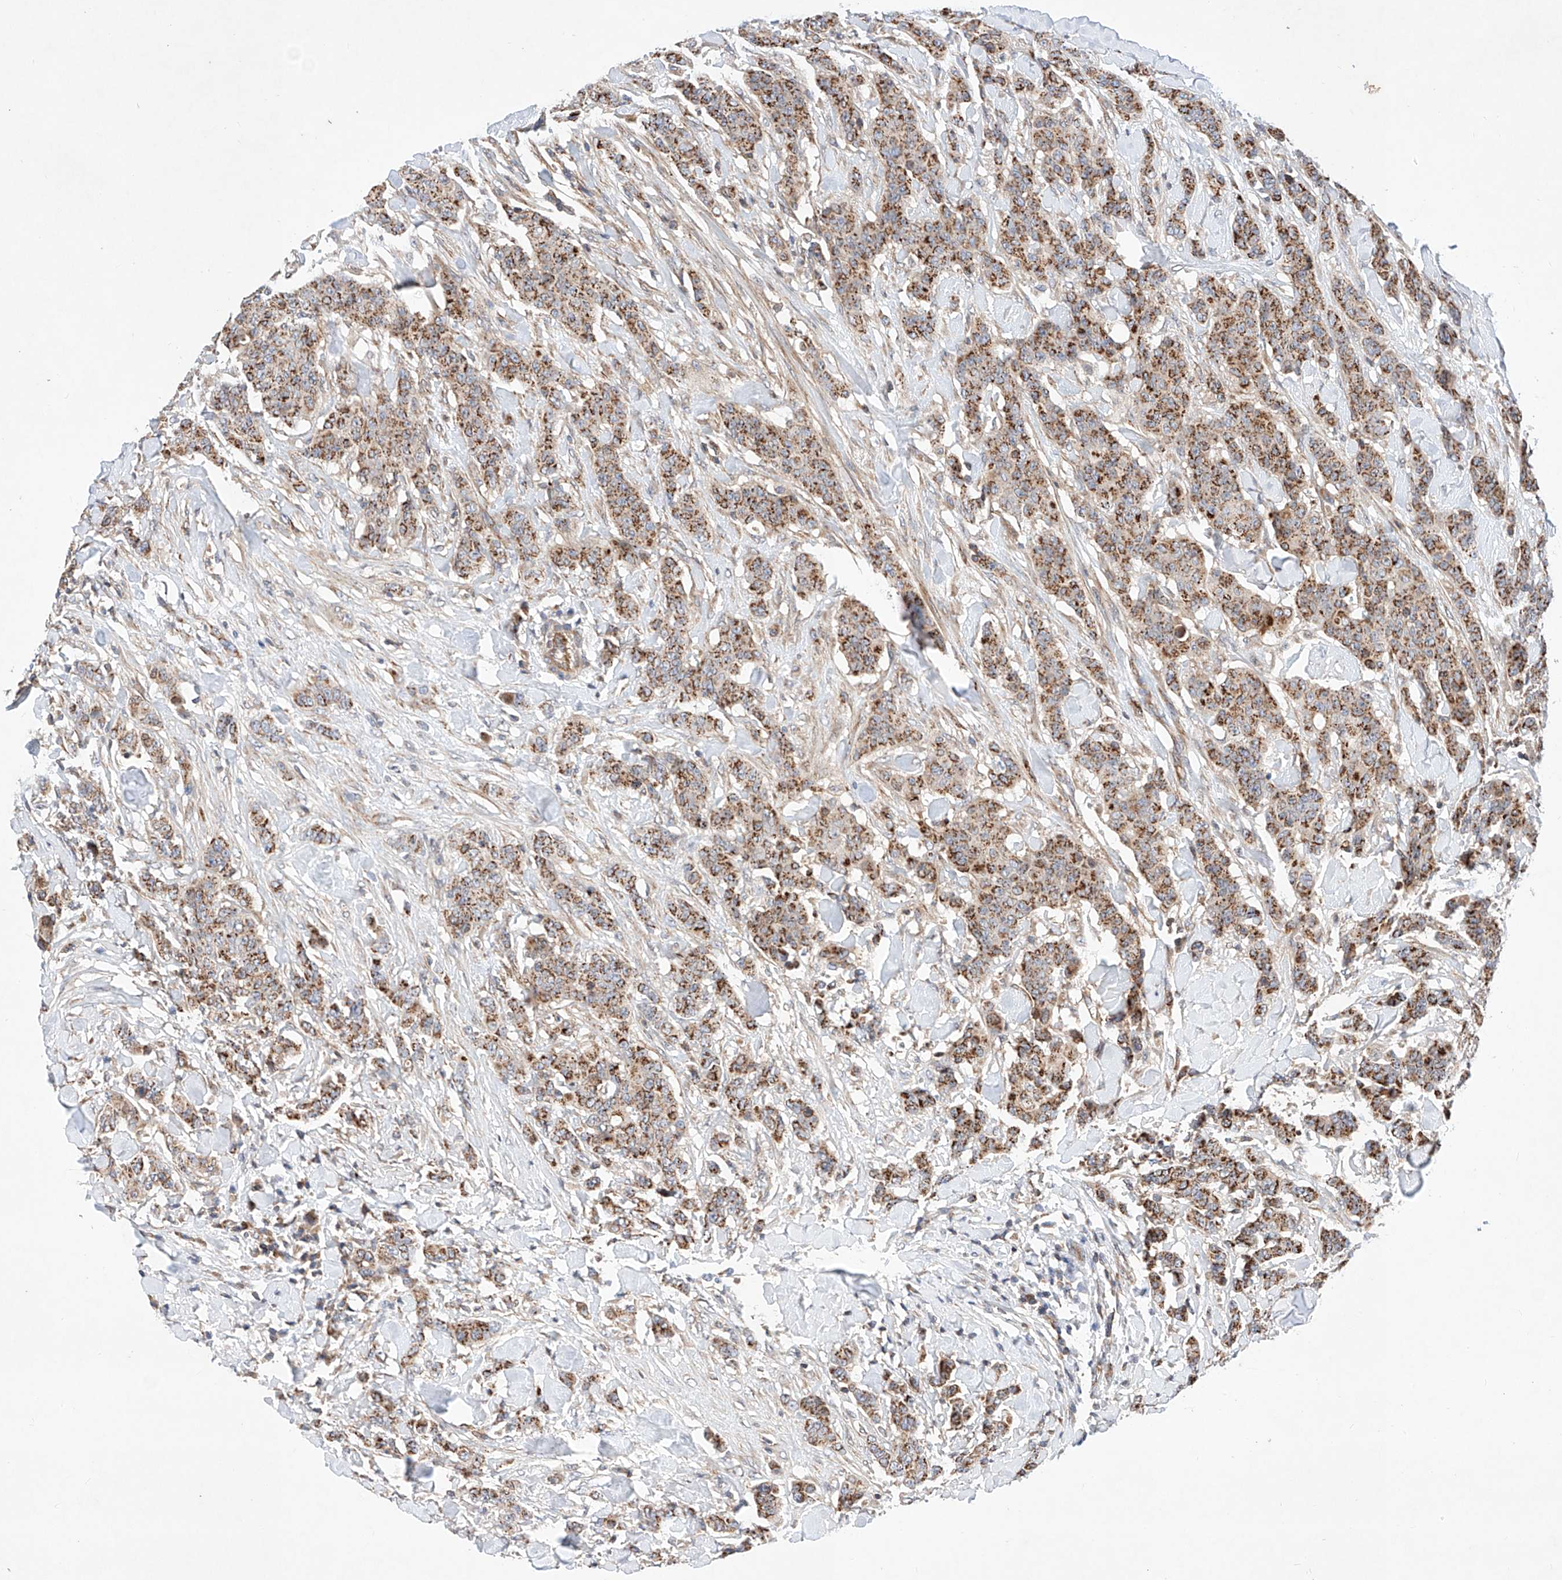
{"staining": {"intensity": "strong", "quantity": ">75%", "location": "cytoplasmic/membranous"}, "tissue": "breast cancer", "cell_type": "Tumor cells", "image_type": "cancer", "snomed": [{"axis": "morphology", "description": "Duct carcinoma"}, {"axis": "topography", "description": "Breast"}], "caption": "Human intraductal carcinoma (breast) stained with a brown dye shows strong cytoplasmic/membranous positive positivity in approximately >75% of tumor cells.", "gene": "NR1D1", "patient": {"sex": "female", "age": 40}}